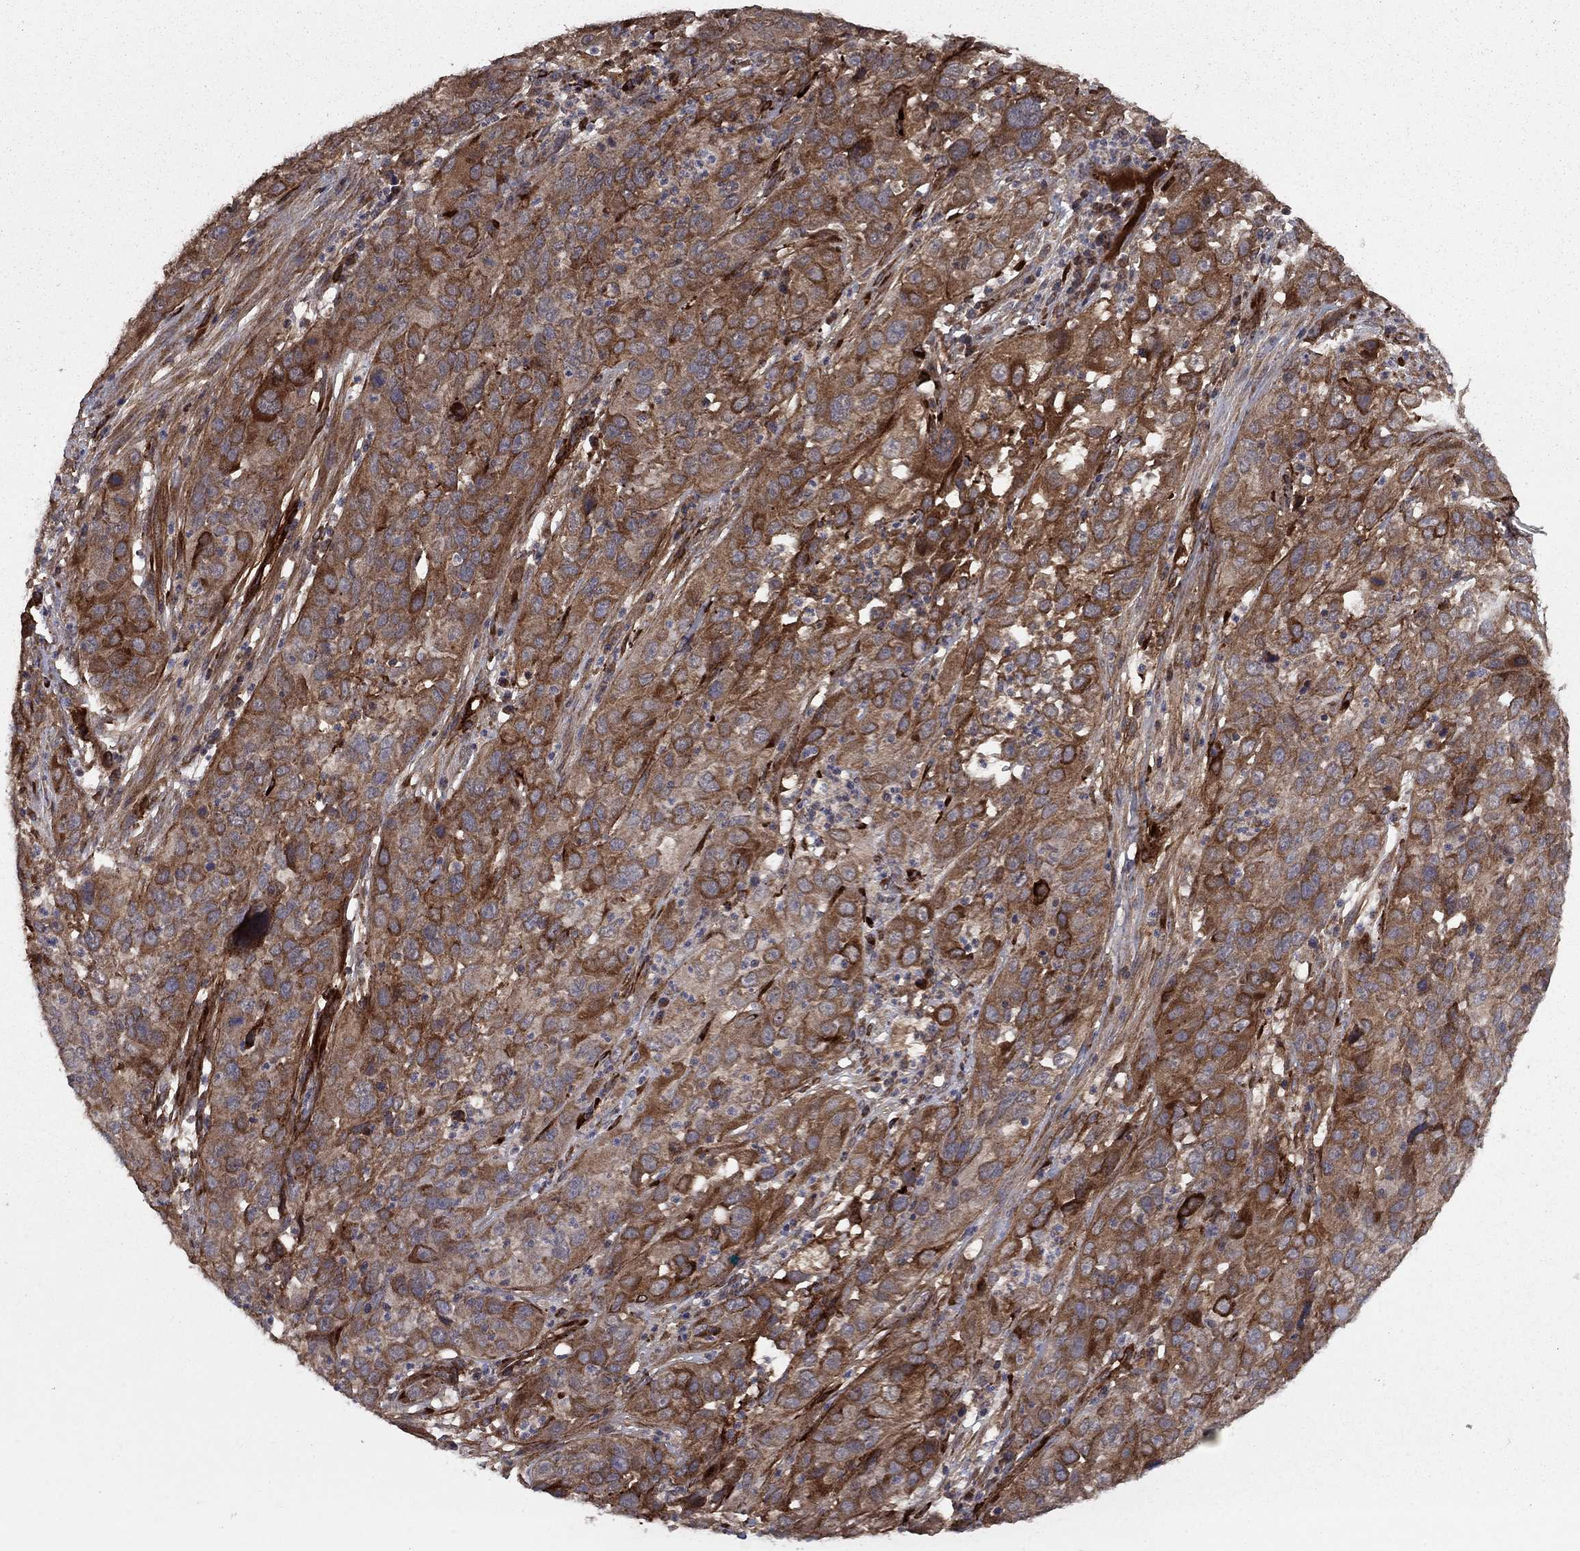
{"staining": {"intensity": "weak", "quantity": "25%-75%", "location": "cytoplasmic/membranous"}, "tissue": "cervical cancer", "cell_type": "Tumor cells", "image_type": "cancer", "snomed": [{"axis": "morphology", "description": "Squamous cell carcinoma, NOS"}, {"axis": "topography", "description": "Cervix"}], "caption": "The micrograph displays a brown stain indicating the presence of a protein in the cytoplasmic/membranous of tumor cells in squamous cell carcinoma (cervical). Using DAB (brown) and hematoxylin (blue) stains, captured at high magnification using brightfield microscopy.", "gene": "COL18A1", "patient": {"sex": "female", "age": 32}}